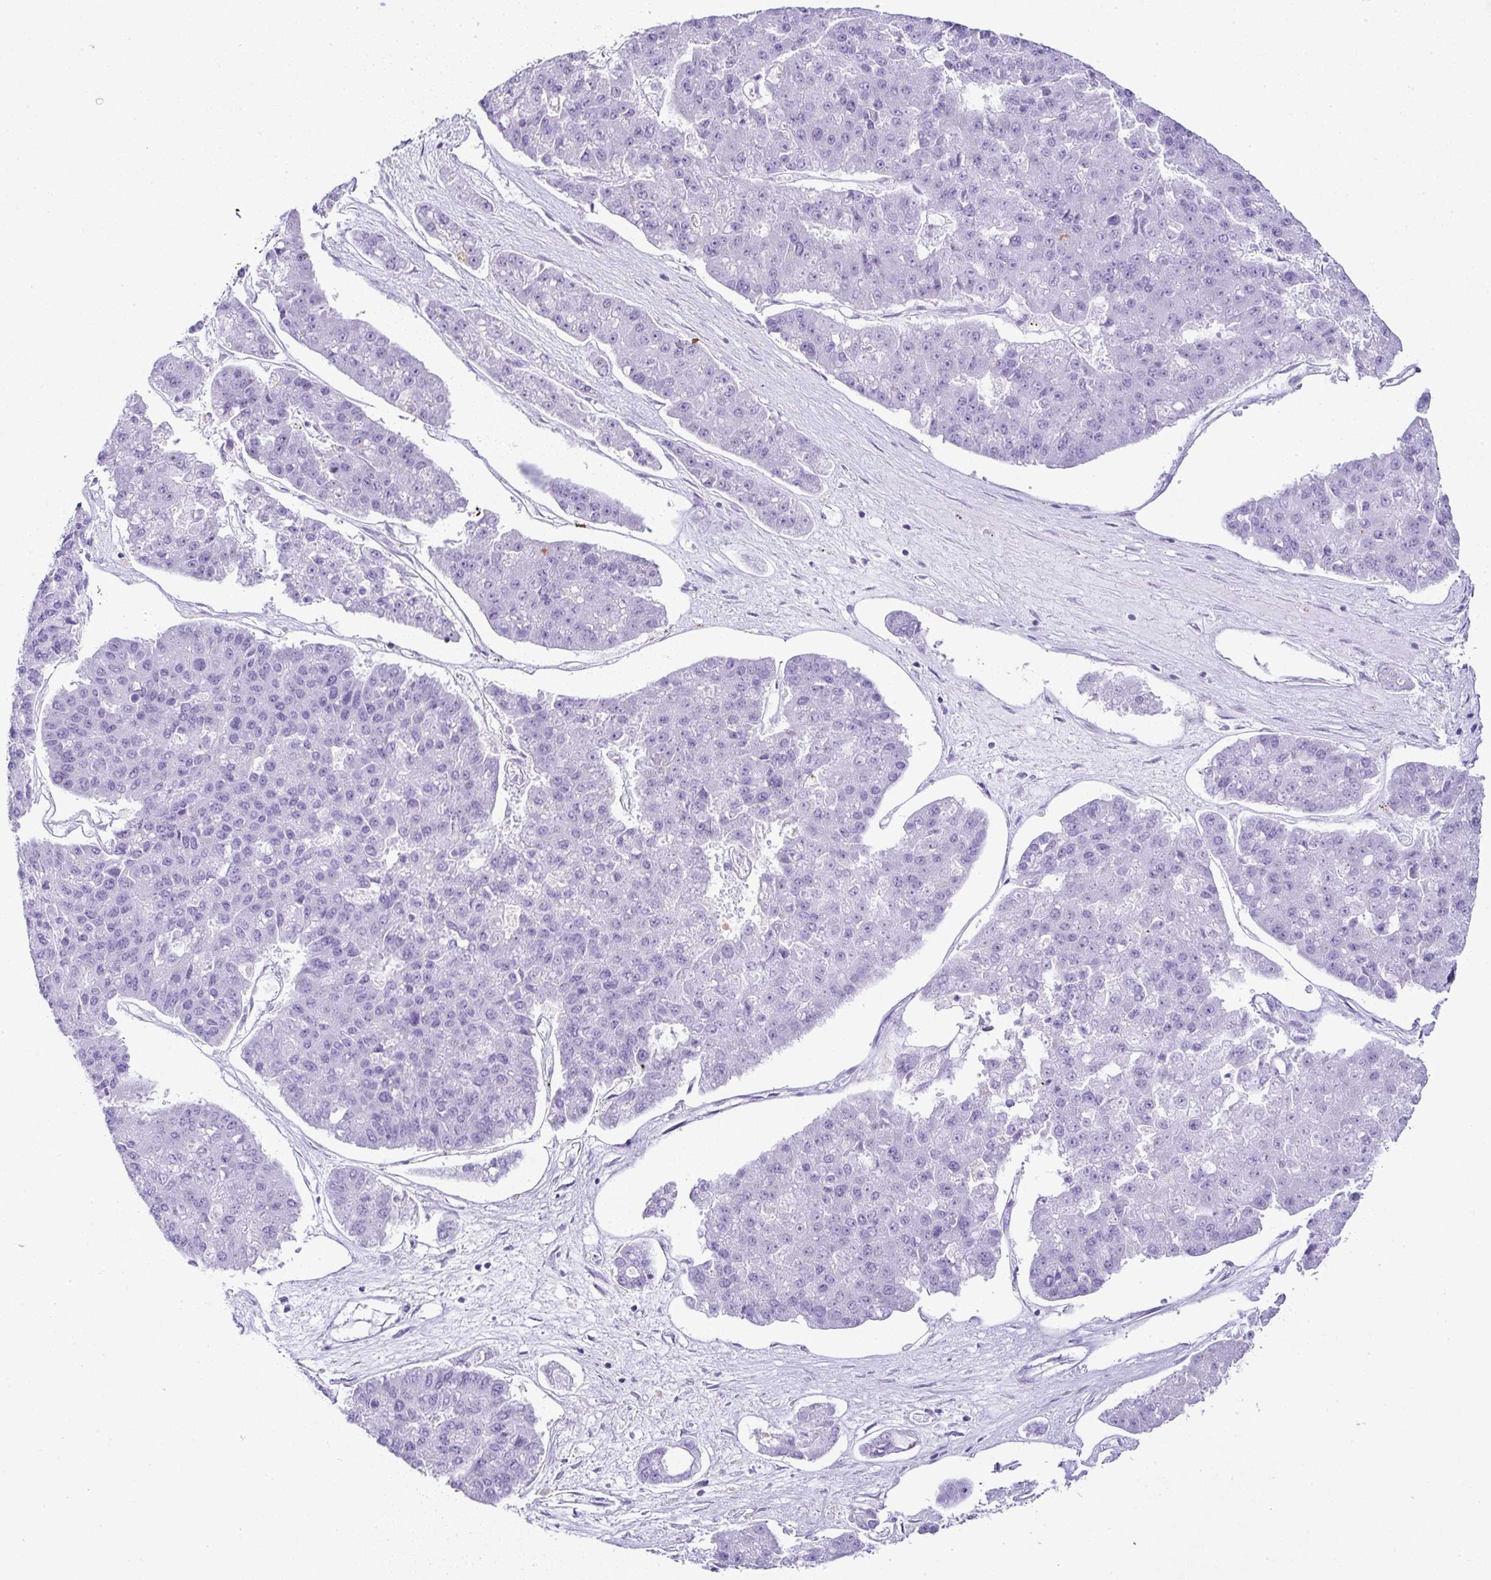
{"staining": {"intensity": "negative", "quantity": "none", "location": "none"}, "tissue": "pancreatic cancer", "cell_type": "Tumor cells", "image_type": "cancer", "snomed": [{"axis": "morphology", "description": "Adenocarcinoma, NOS"}, {"axis": "topography", "description": "Pancreas"}], "caption": "Immunohistochemical staining of human pancreatic cancer reveals no significant positivity in tumor cells.", "gene": "SERPINB3", "patient": {"sex": "male", "age": 50}}